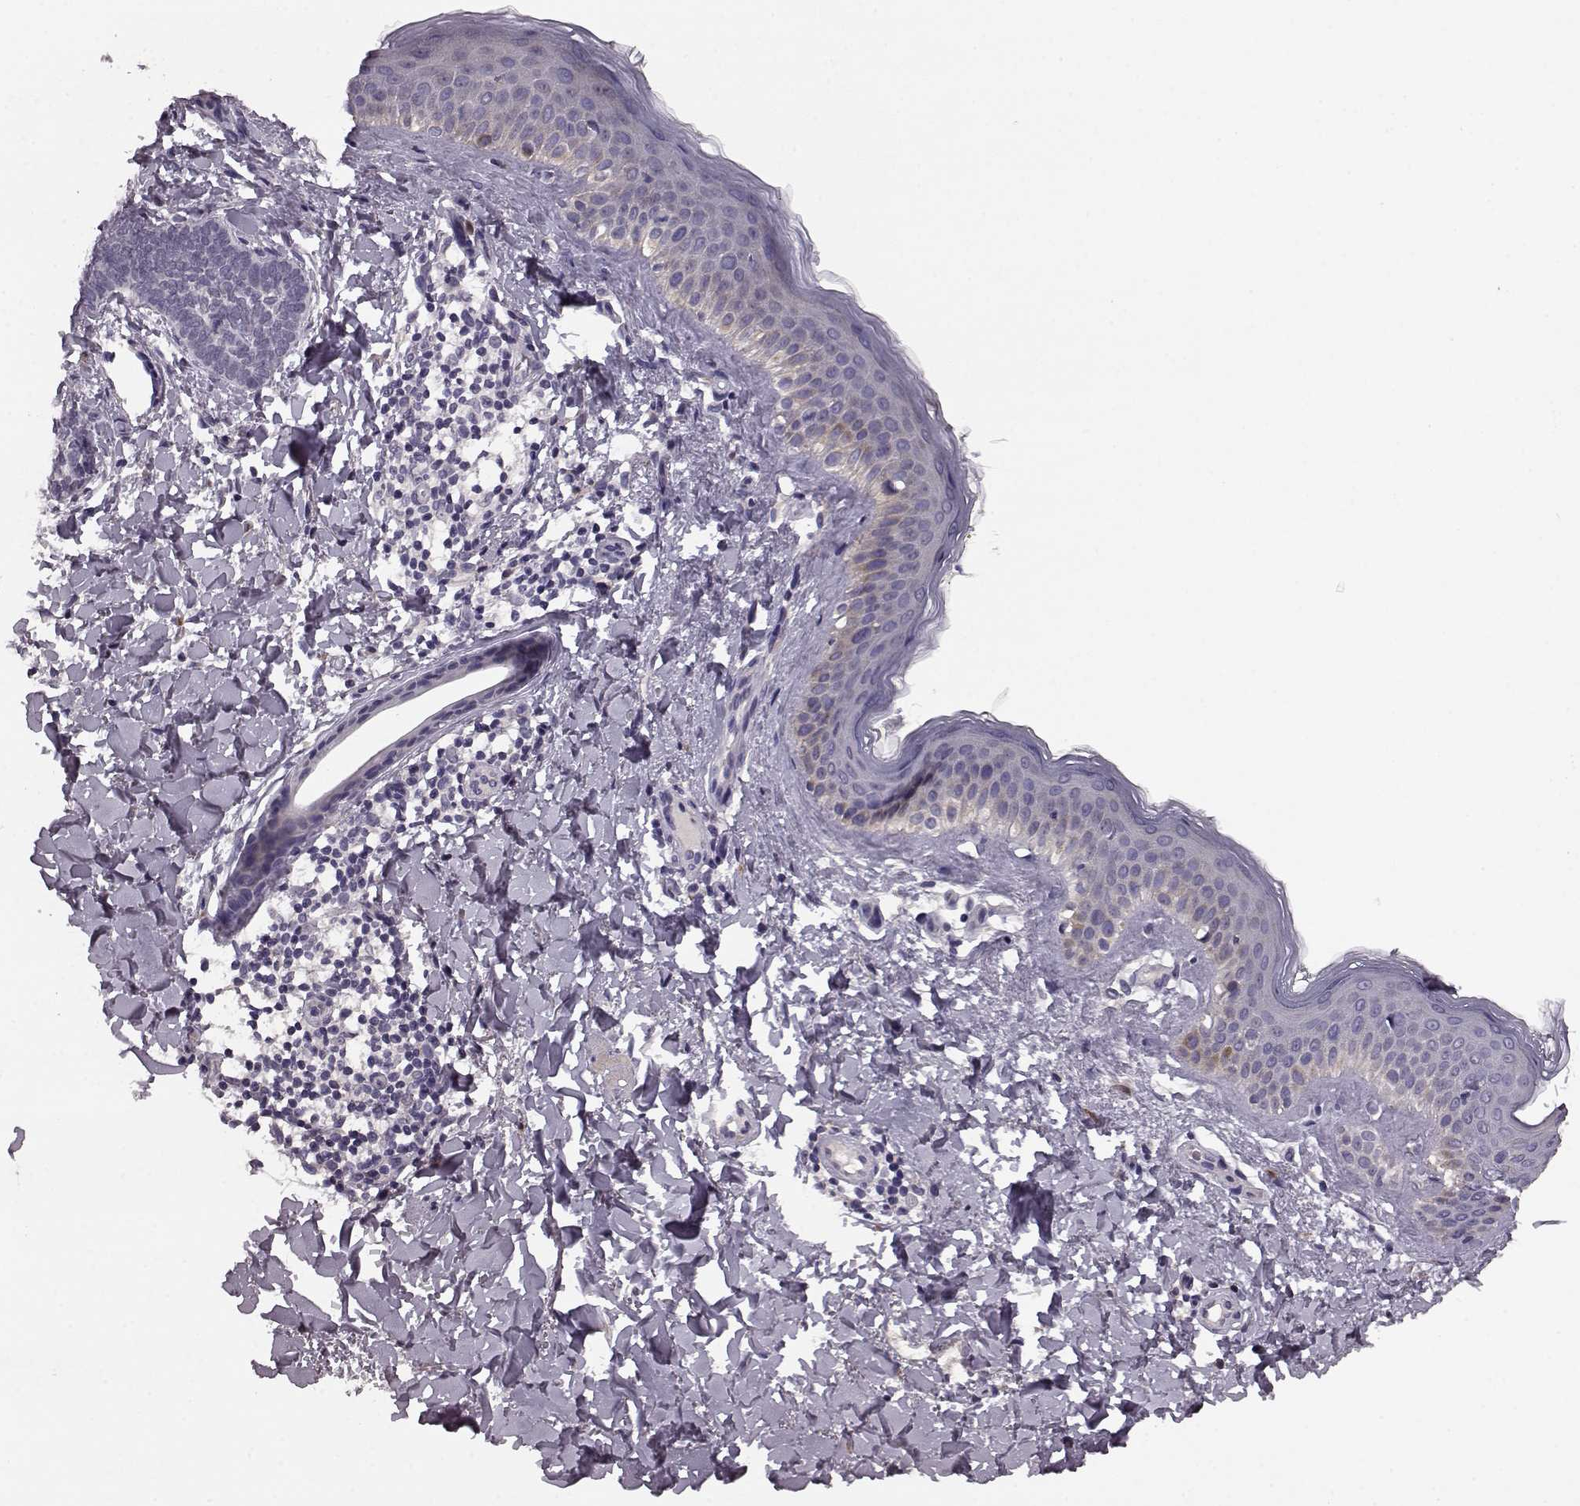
{"staining": {"intensity": "negative", "quantity": "none", "location": "none"}, "tissue": "skin cancer", "cell_type": "Tumor cells", "image_type": "cancer", "snomed": [{"axis": "morphology", "description": "Normal tissue, NOS"}, {"axis": "morphology", "description": "Basal cell carcinoma"}, {"axis": "topography", "description": "Skin"}], "caption": "Immunohistochemistry (IHC) histopathology image of skin cancer stained for a protein (brown), which exhibits no positivity in tumor cells.", "gene": "SLC52A3", "patient": {"sex": "male", "age": 46}}